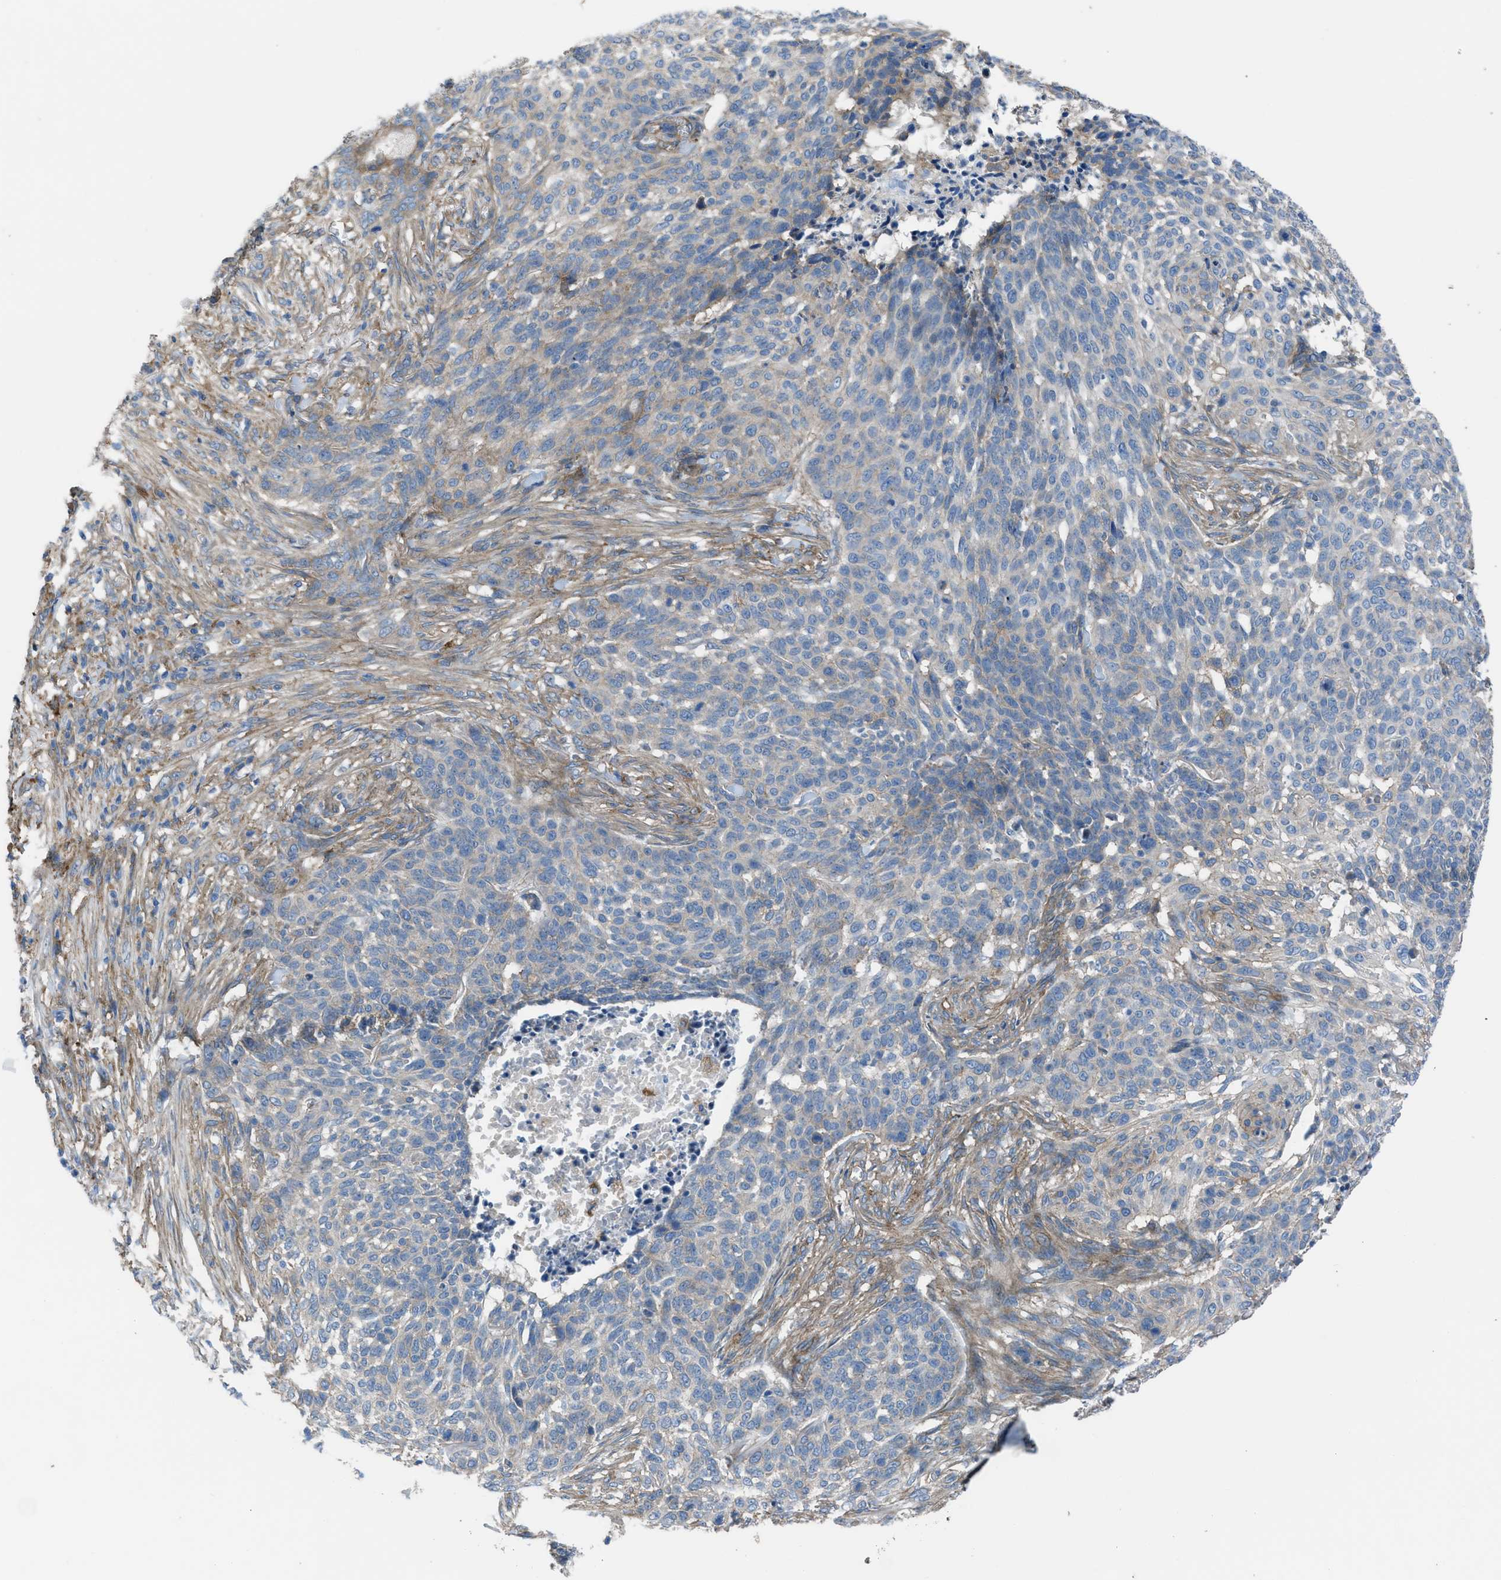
{"staining": {"intensity": "weak", "quantity": "<25%", "location": "cytoplasmic/membranous"}, "tissue": "skin cancer", "cell_type": "Tumor cells", "image_type": "cancer", "snomed": [{"axis": "morphology", "description": "Basal cell carcinoma"}, {"axis": "topography", "description": "Skin"}], "caption": "Tumor cells are negative for protein expression in human skin cancer.", "gene": "EGFR", "patient": {"sex": "male", "age": 85}}